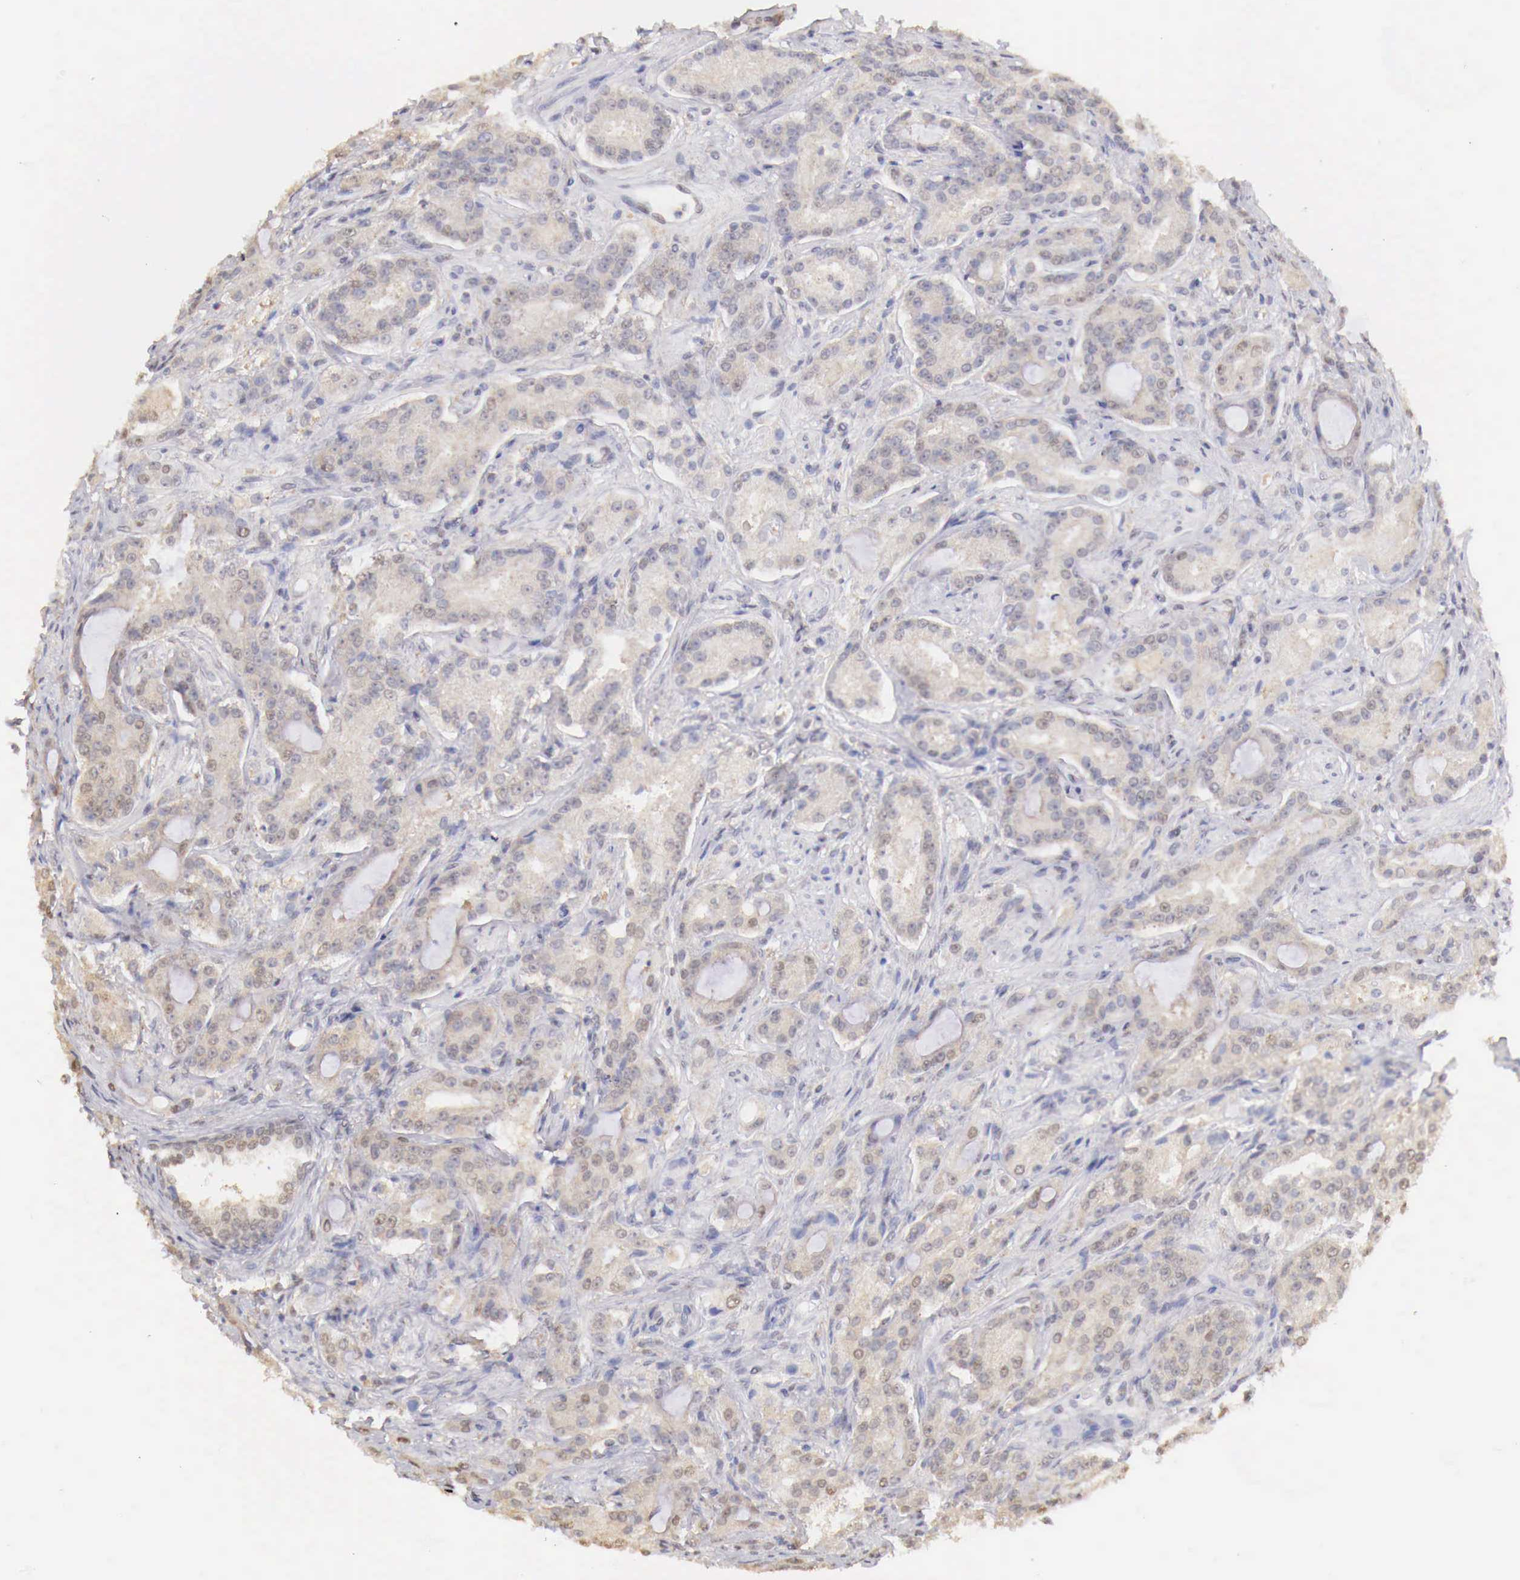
{"staining": {"intensity": "weak", "quantity": "25%-75%", "location": "cytoplasmic/membranous,nuclear"}, "tissue": "prostate cancer", "cell_type": "Tumor cells", "image_type": "cancer", "snomed": [{"axis": "morphology", "description": "Adenocarcinoma, Medium grade"}, {"axis": "topography", "description": "Prostate"}], "caption": "Immunohistochemistry (DAB (3,3'-diaminobenzidine)) staining of human prostate cancer shows weak cytoplasmic/membranous and nuclear protein staining in approximately 25%-75% of tumor cells.", "gene": "UBA1", "patient": {"sex": "male", "age": 72}}